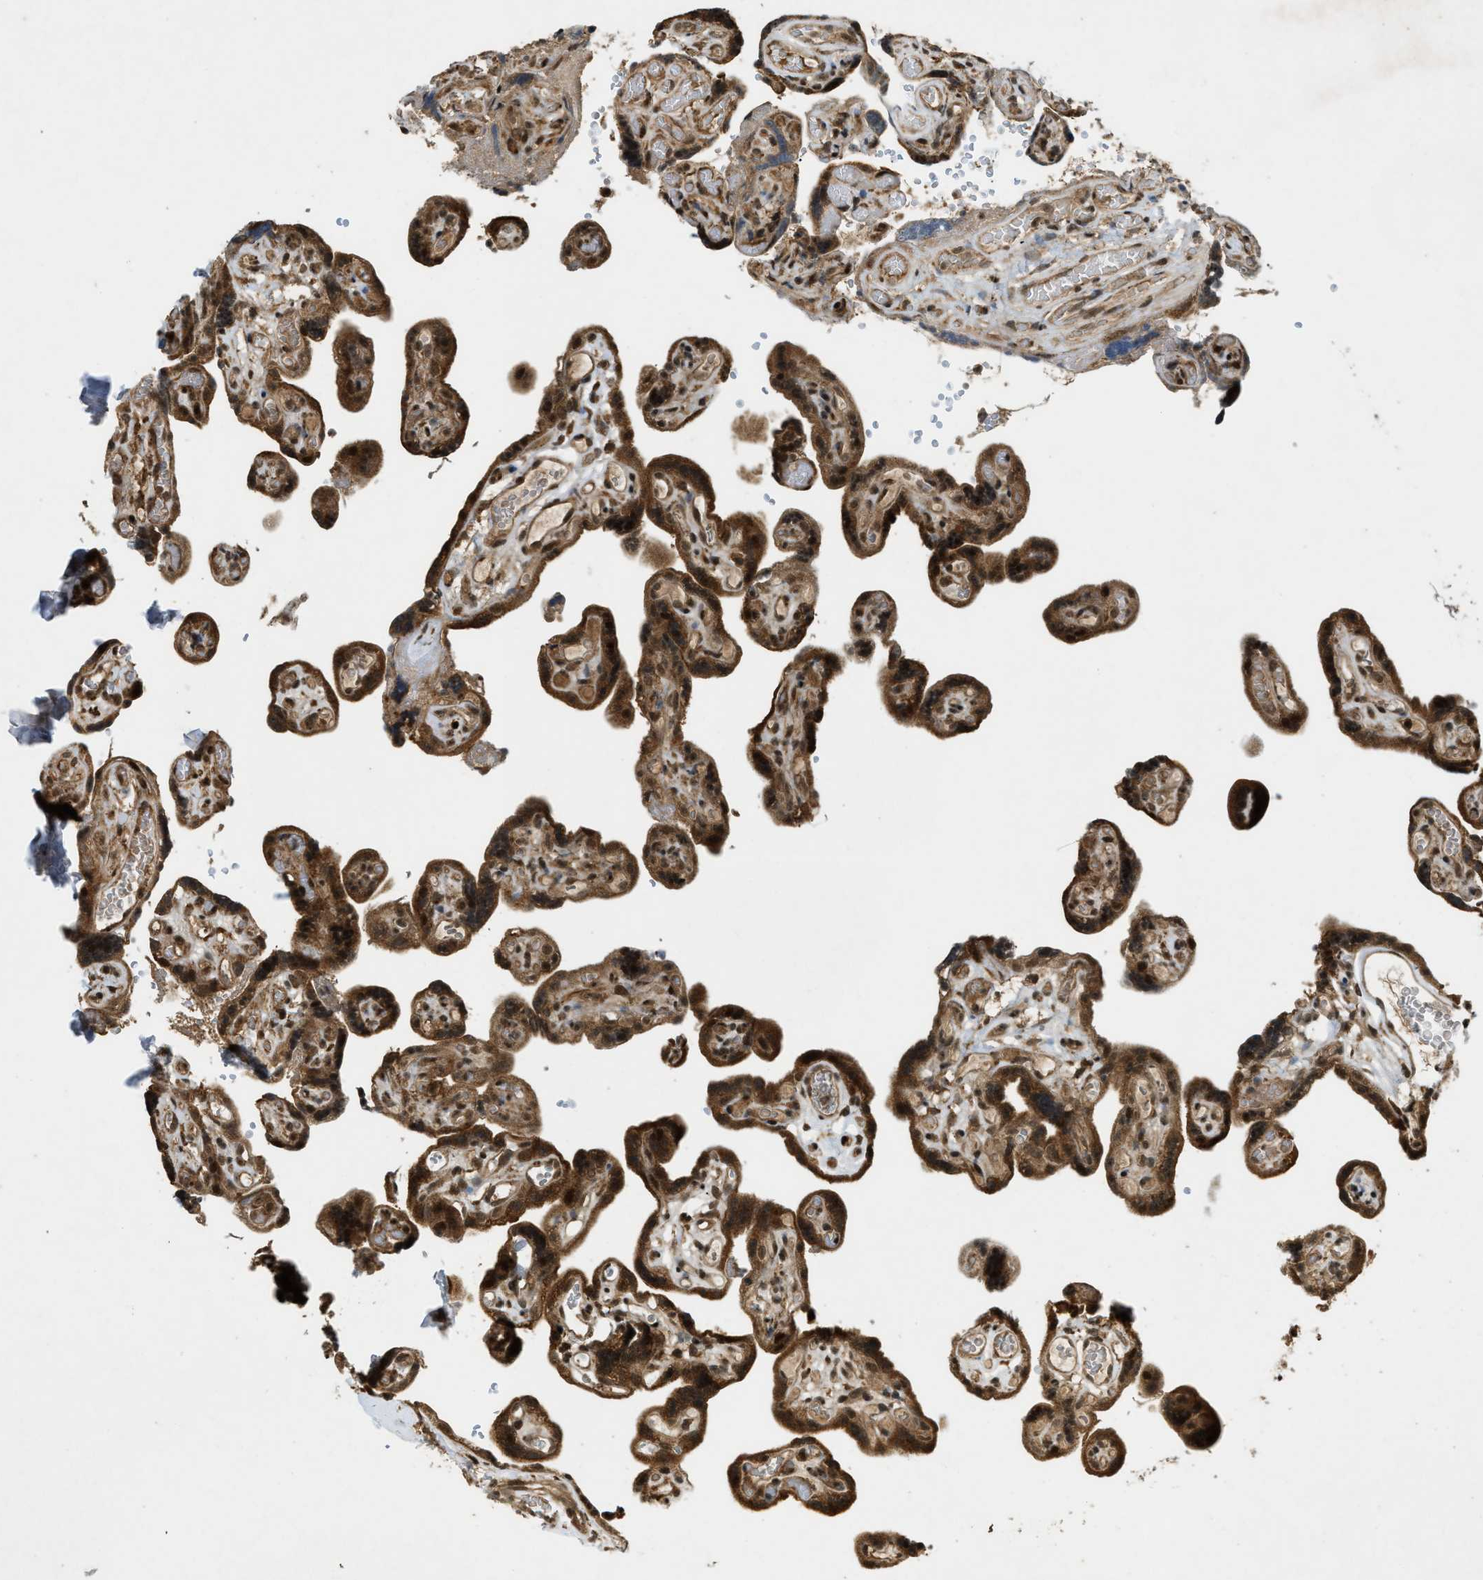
{"staining": {"intensity": "strong", "quantity": ">75%", "location": "cytoplasmic/membranous,nuclear"}, "tissue": "placenta", "cell_type": "Decidual cells", "image_type": "normal", "snomed": [{"axis": "morphology", "description": "Normal tissue, NOS"}, {"axis": "topography", "description": "Placenta"}], "caption": "Protein analysis of normal placenta reveals strong cytoplasmic/membranous,nuclear expression in approximately >75% of decidual cells.", "gene": "EIF2AK3", "patient": {"sex": "female", "age": 30}}